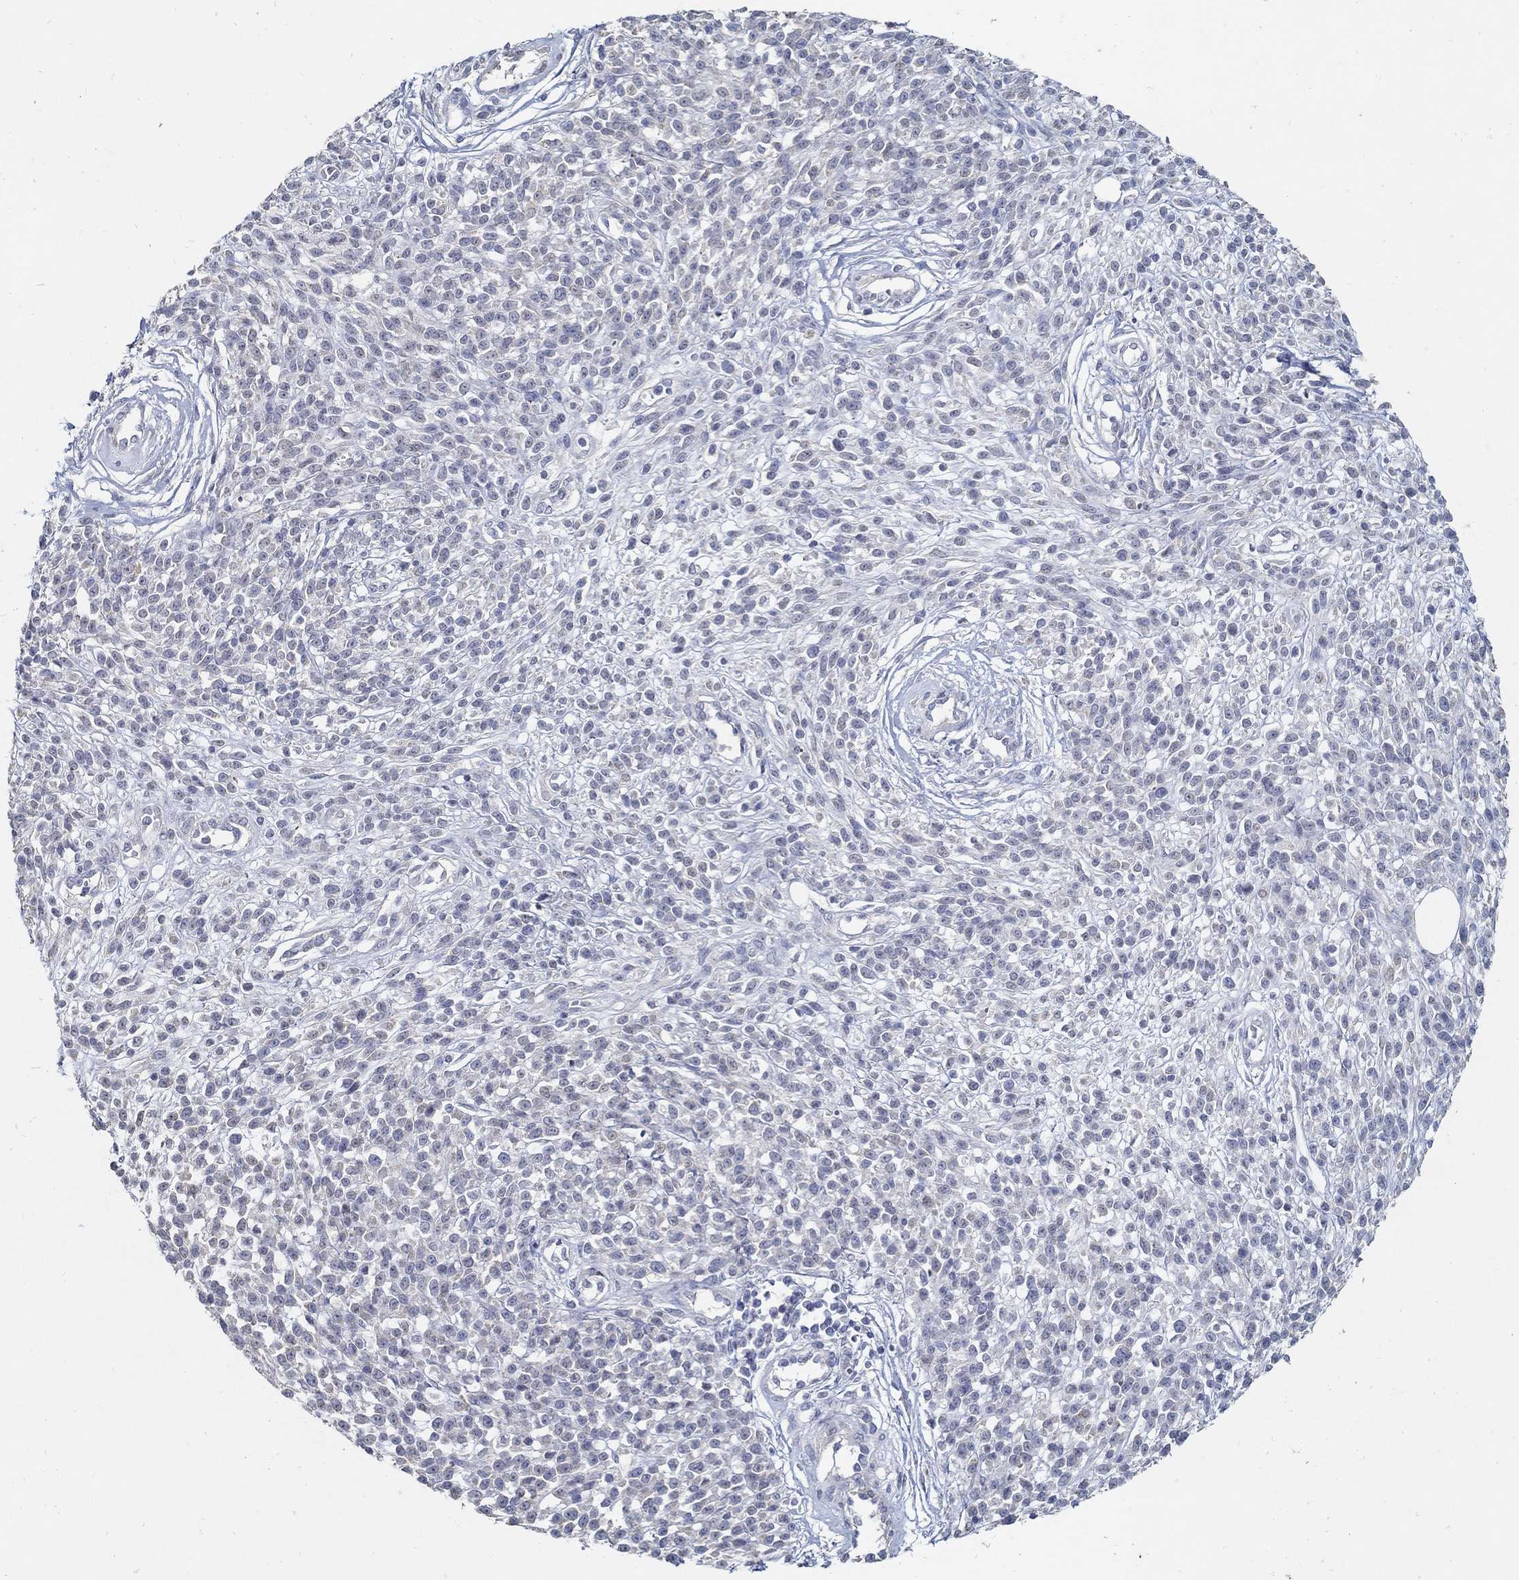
{"staining": {"intensity": "negative", "quantity": "none", "location": "none"}, "tissue": "melanoma", "cell_type": "Tumor cells", "image_type": "cancer", "snomed": [{"axis": "morphology", "description": "Malignant melanoma, NOS"}, {"axis": "topography", "description": "Skin"}, {"axis": "topography", "description": "Skin of trunk"}], "caption": "This is a photomicrograph of immunohistochemistry (IHC) staining of malignant melanoma, which shows no positivity in tumor cells.", "gene": "USP29", "patient": {"sex": "male", "age": 74}}